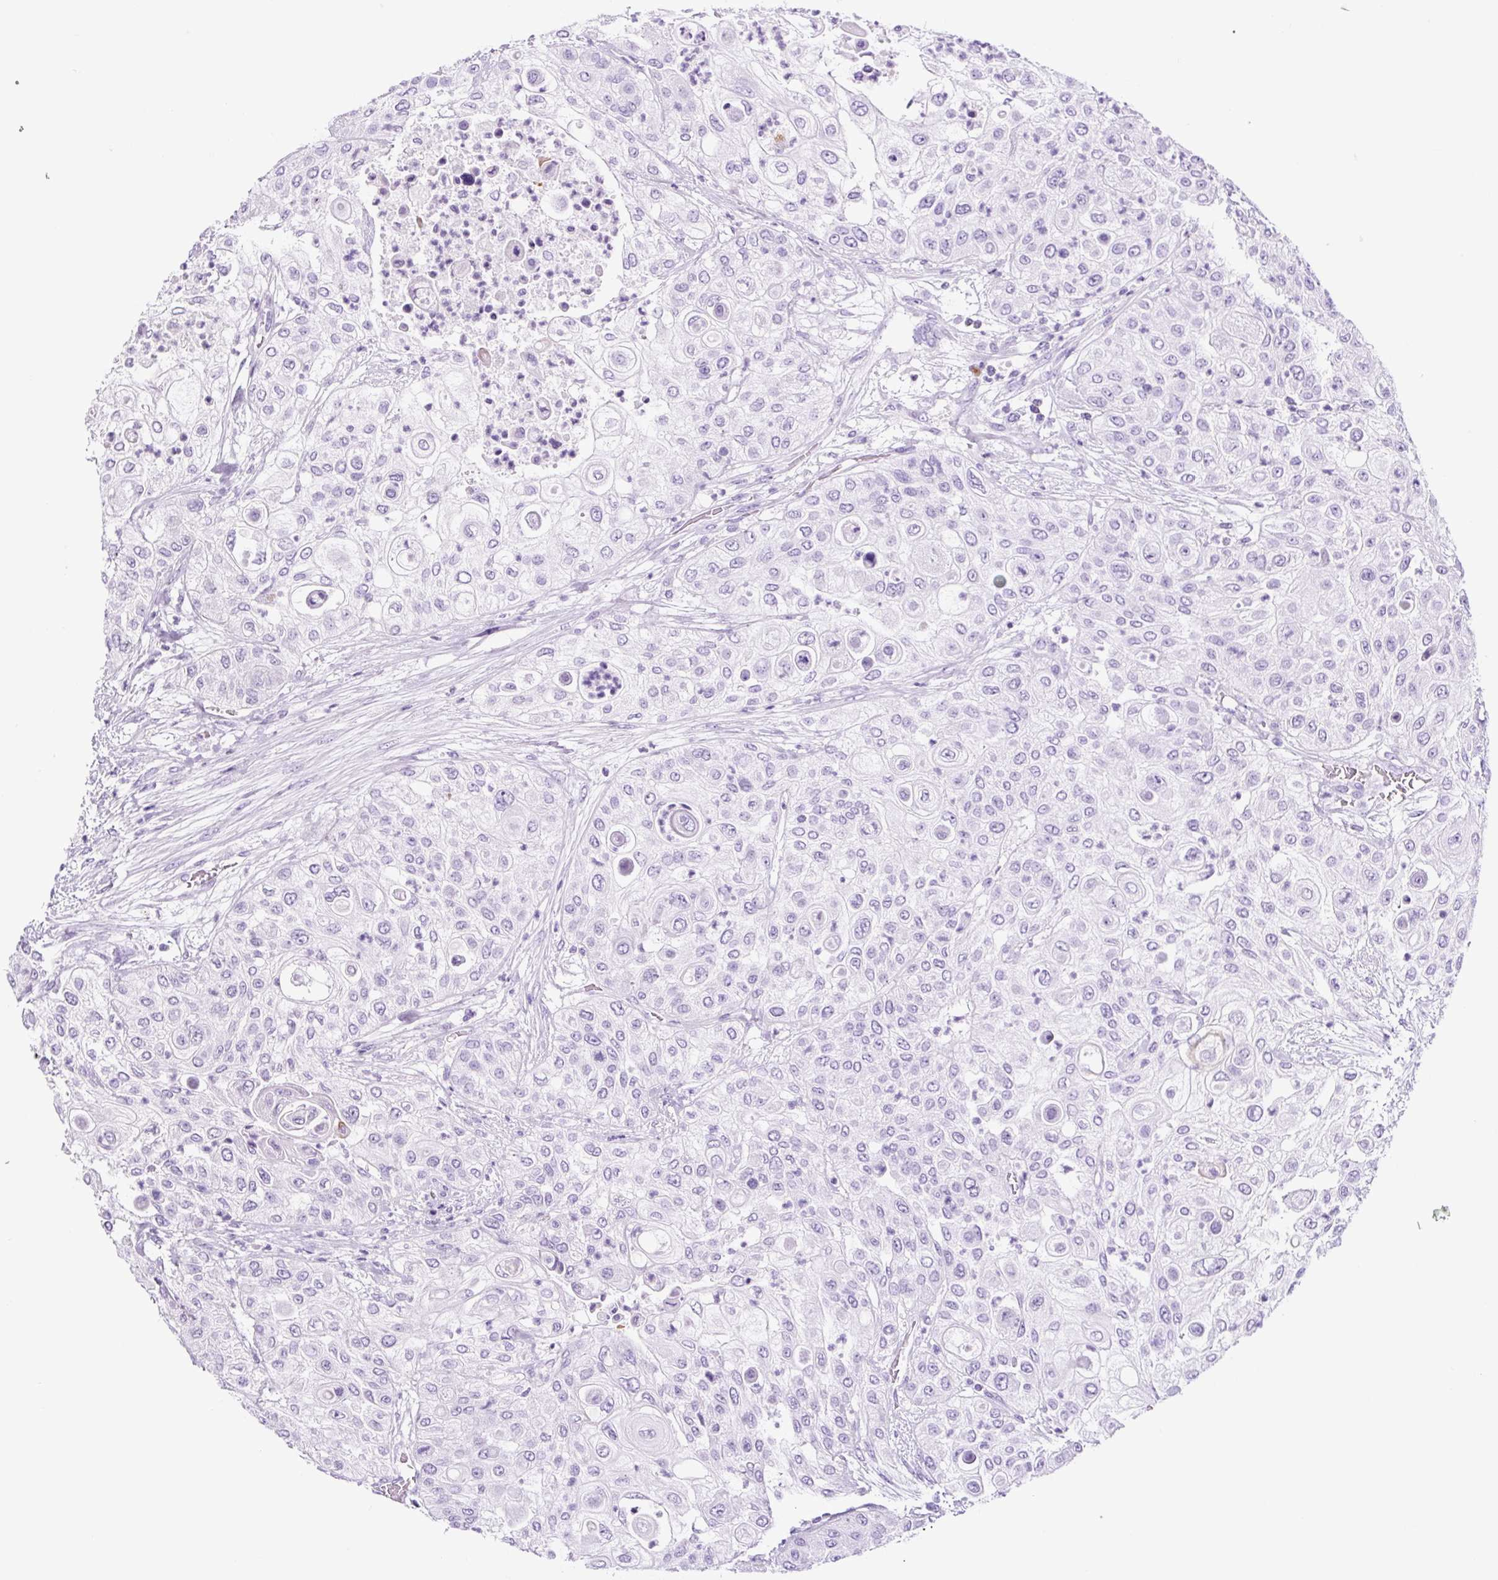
{"staining": {"intensity": "negative", "quantity": "none", "location": "none"}, "tissue": "urothelial cancer", "cell_type": "Tumor cells", "image_type": "cancer", "snomed": [{"axis": "morphology", "description": "Urothelial carcinoma, High grade"}, {"axis": "topography", "description": "Urinary bladder"}], "caption": "DAB immunohistochemical staining of human urothelial carcinoma (high-grade) demonstrates no significant expression in tumor cells.", "gene": "RNF212B", "patient": {"sex": "female", "age": 79}}